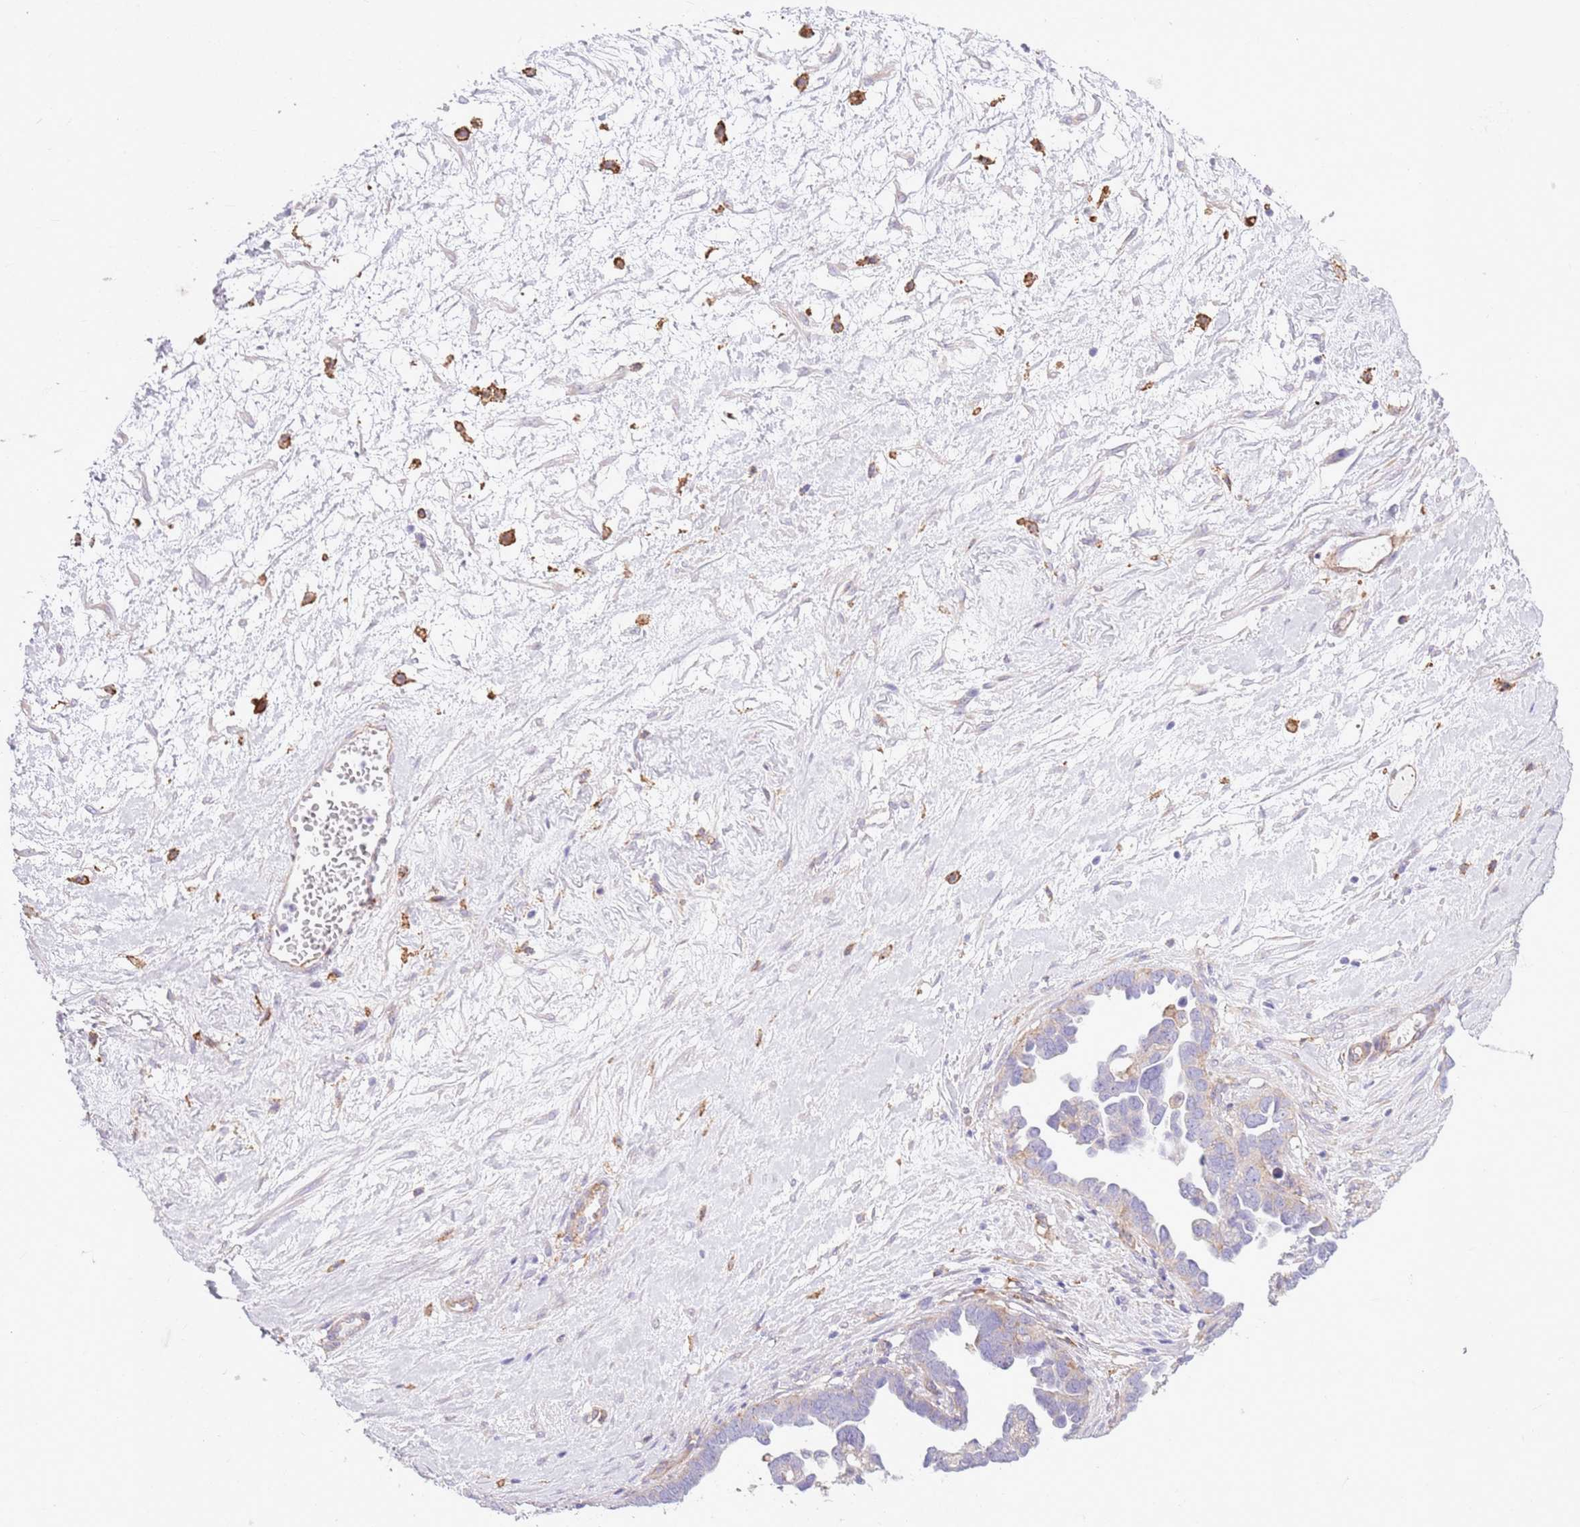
{"staining": {"intensity": "negative", "quantity": "none", "location": "none"}, "tissue": "ovarian cancer", "cell_type": "Tumor cells", "image_type": "cancer", "snomed": [{"axis": "morphology", "description": "Cystadenocarcinoma, serous, NOS"}, {"axis": "topography", "description": "Ovary"}], "caption": "Protein analysis of ovarian cancer (serous cystadenocarcinoma) reveals no significant staining in tumor cells.", "gene": "SNX6", "patient": {"sex": "female", "age": 54}}